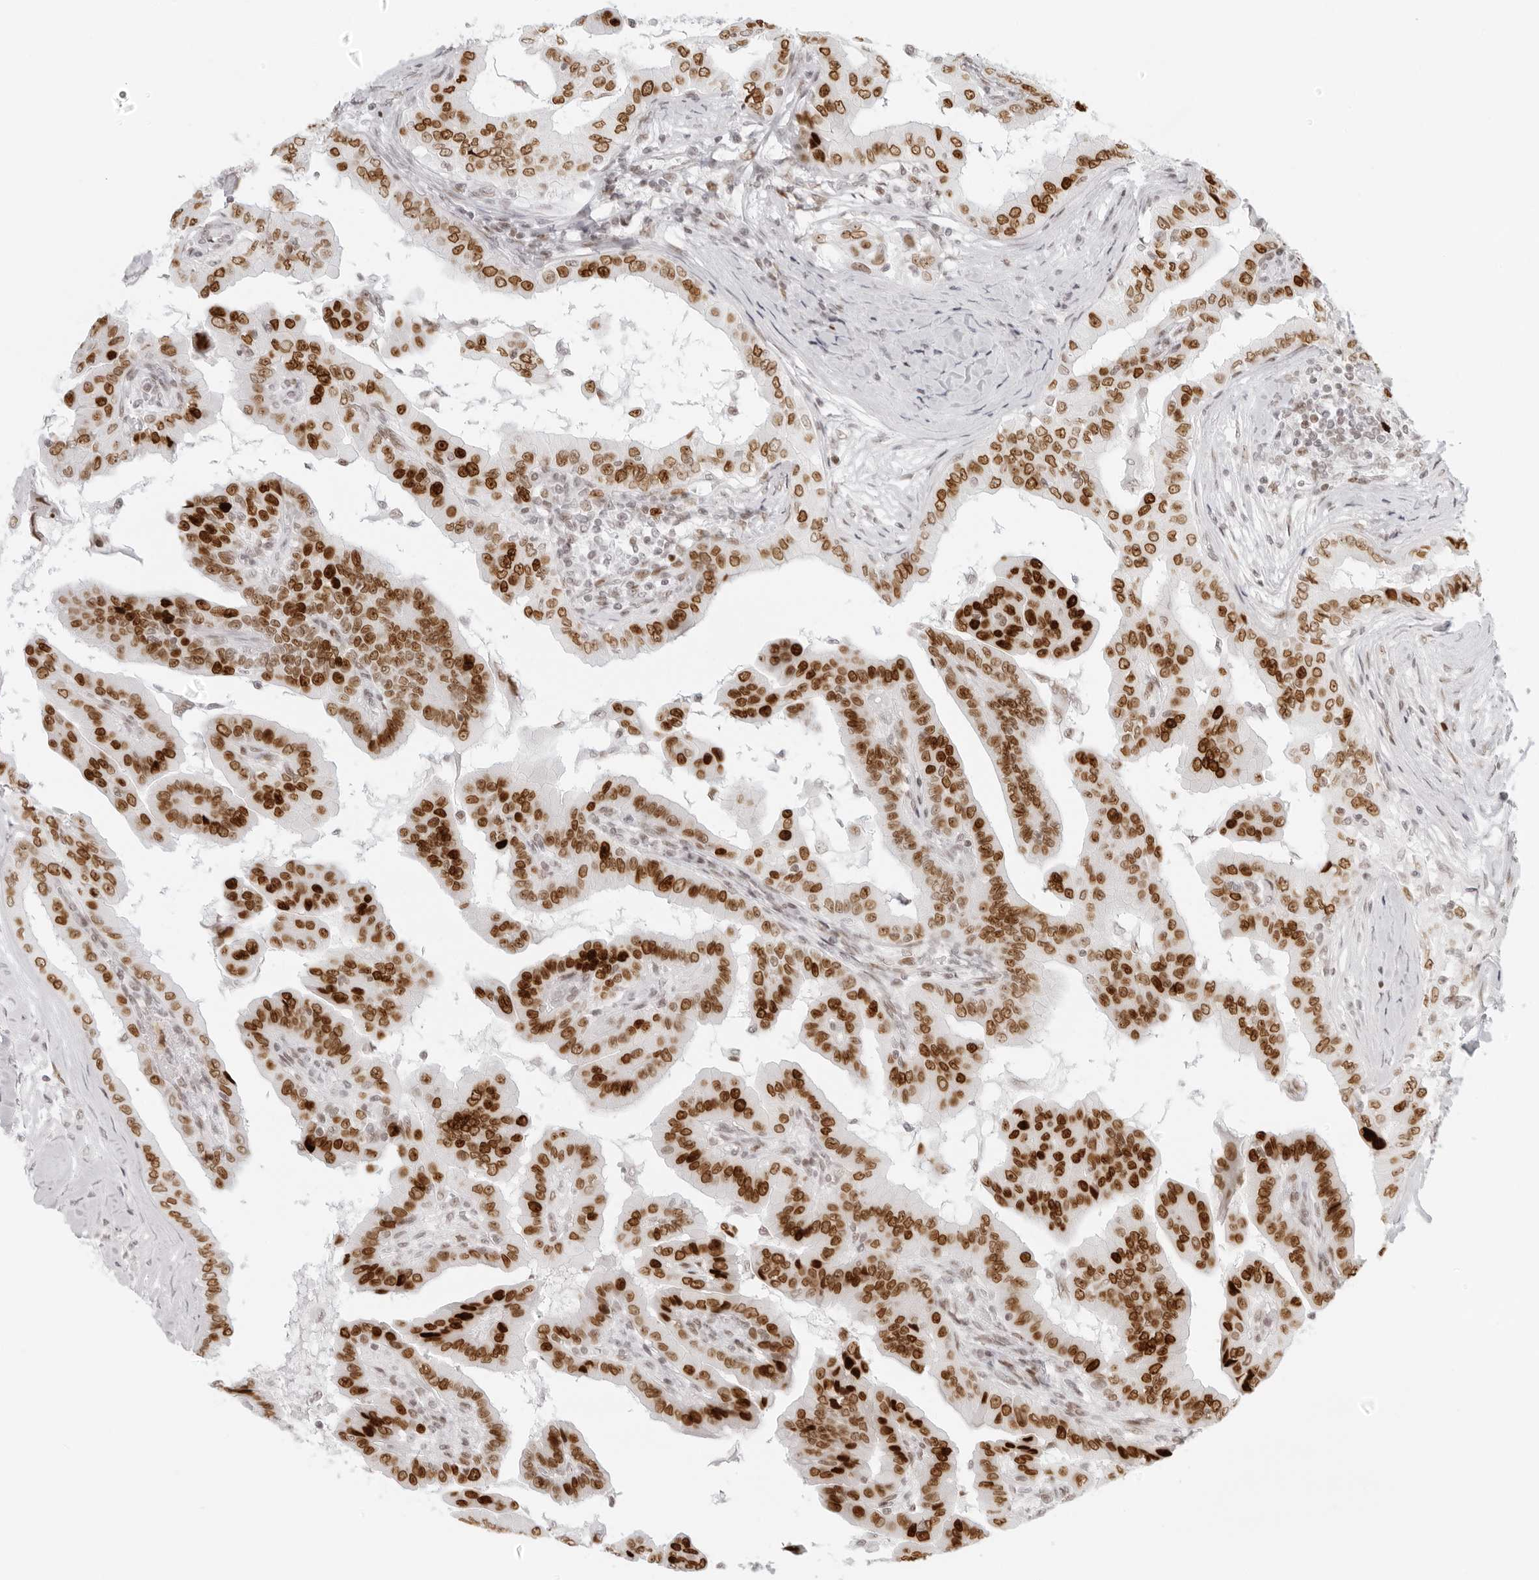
{"staining": {"intensity": "strong", "quantity": ">75%", "location": "nuclear"}, "tissue": "thyroid cancer", "cell_type": "Tumor cells", "image_type": "cancer", "snomed": [{"axis": "morphology", "description": "Papillary adenocarcinoma, NOS"}, {"axis": "topography", "description": "Thyroid gland"}], "caption": "Immunohistochemistry staining of thyroid cancer, which reveals high levels of strong nuclear expression in about >75% of tumor cells indicating strong nuclear protein expression. The staining was performed using DAB (brown) for protein detection and nuclei were counterstained in hematoxylin (blue).", "gene": "RCC1", "patient": {"sex": "male", "age": 33}}